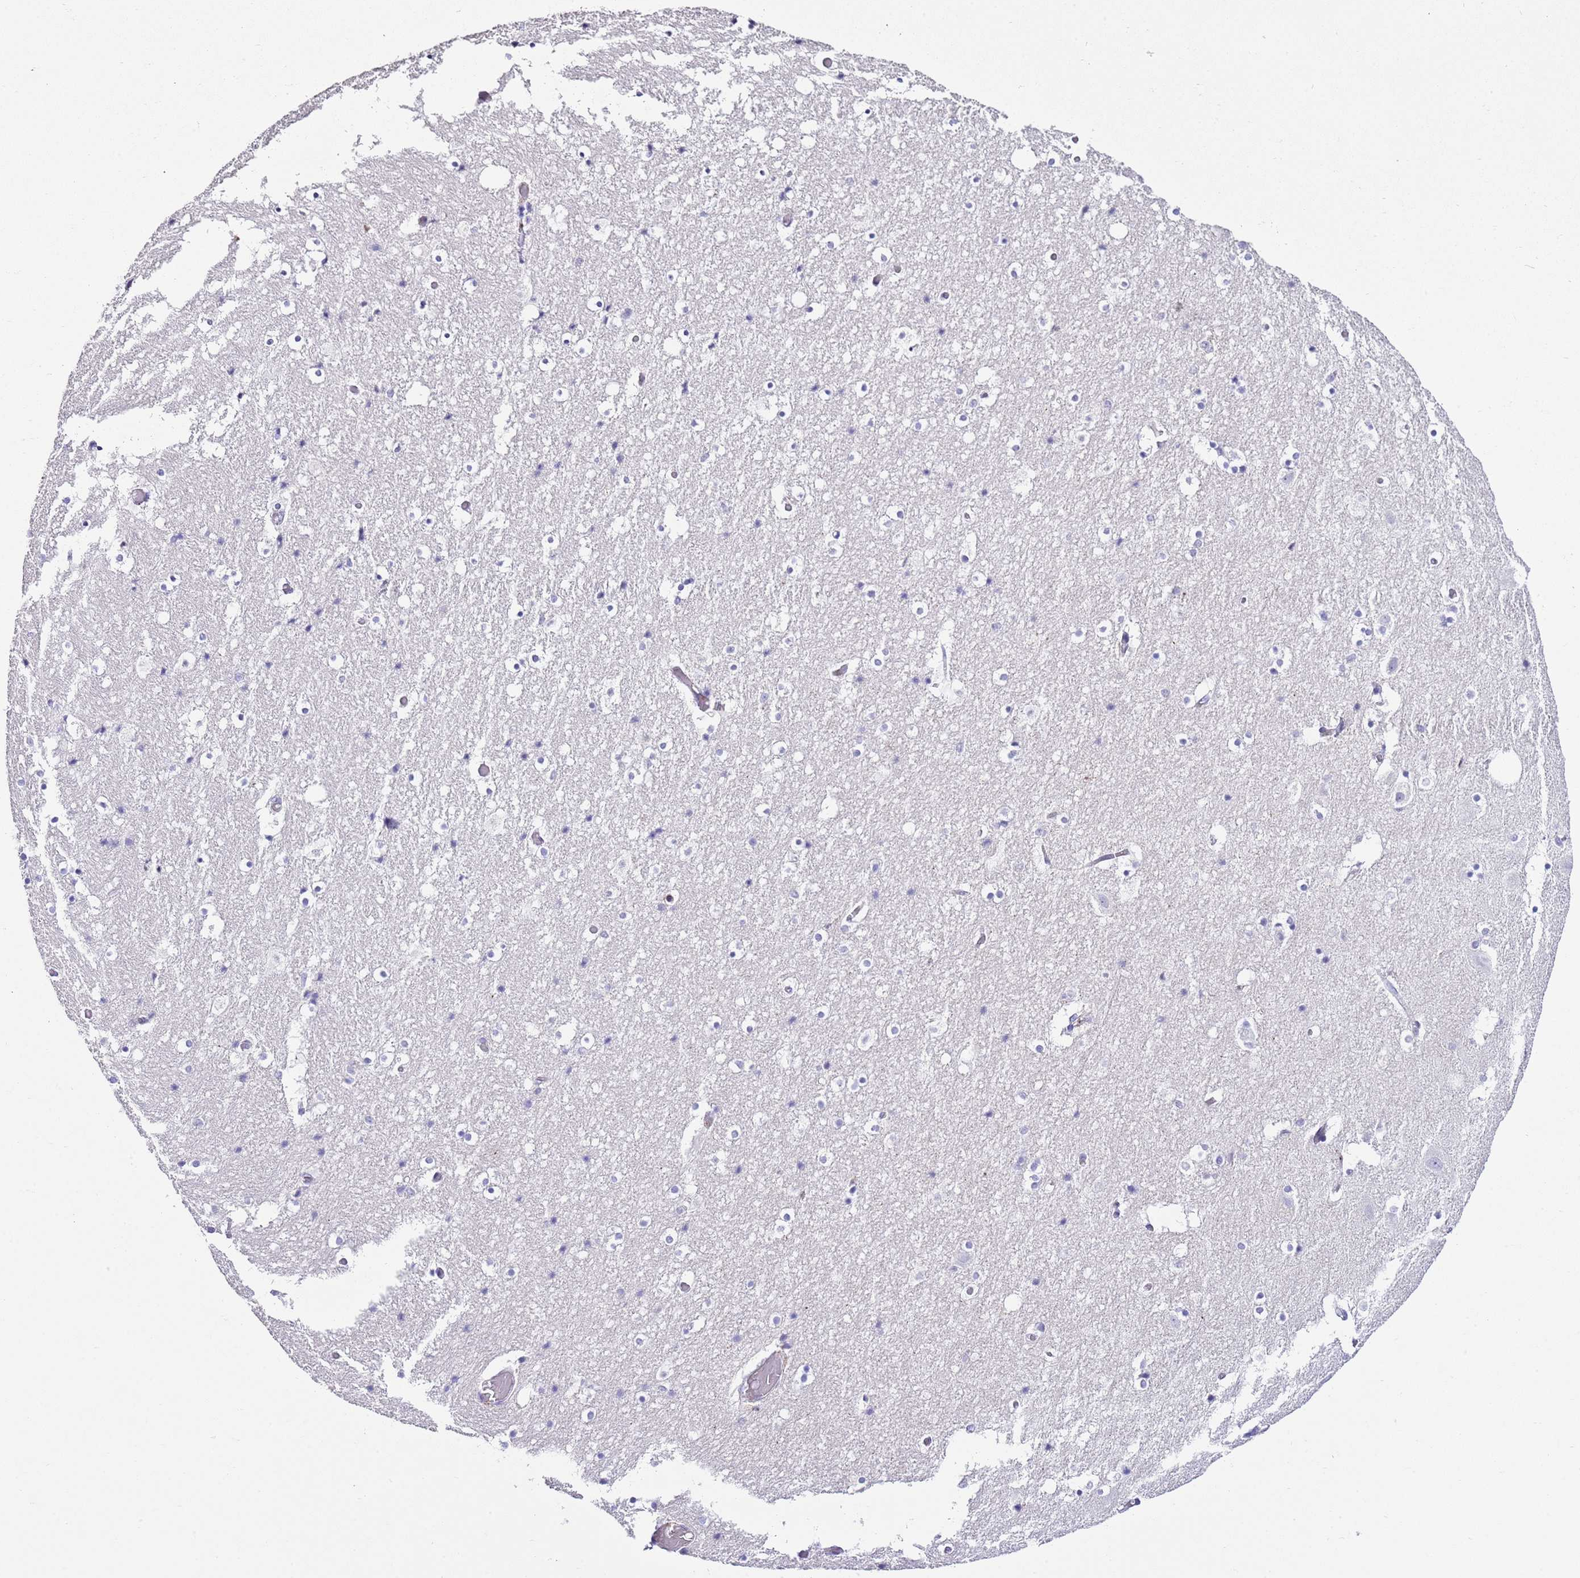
{"staining": {"intensity": "negative", "quantity": "none", "location": "none"}, "tissue": "hippocampus", "cell_type": "Glial cells", "image_type": "normal", "snomed": [{"axis": "morphology", "description": "Normal tissue, NOS"}, {"axis": "topography", "description": "Hippocampus"}], "caption": "The immunohistochemistry image has no significant staining in glial cells of hippocampus. Nuclei are stained in blue.", "gene": "ALDH3A1", "patient": {"sex": "female", "age": 52}}